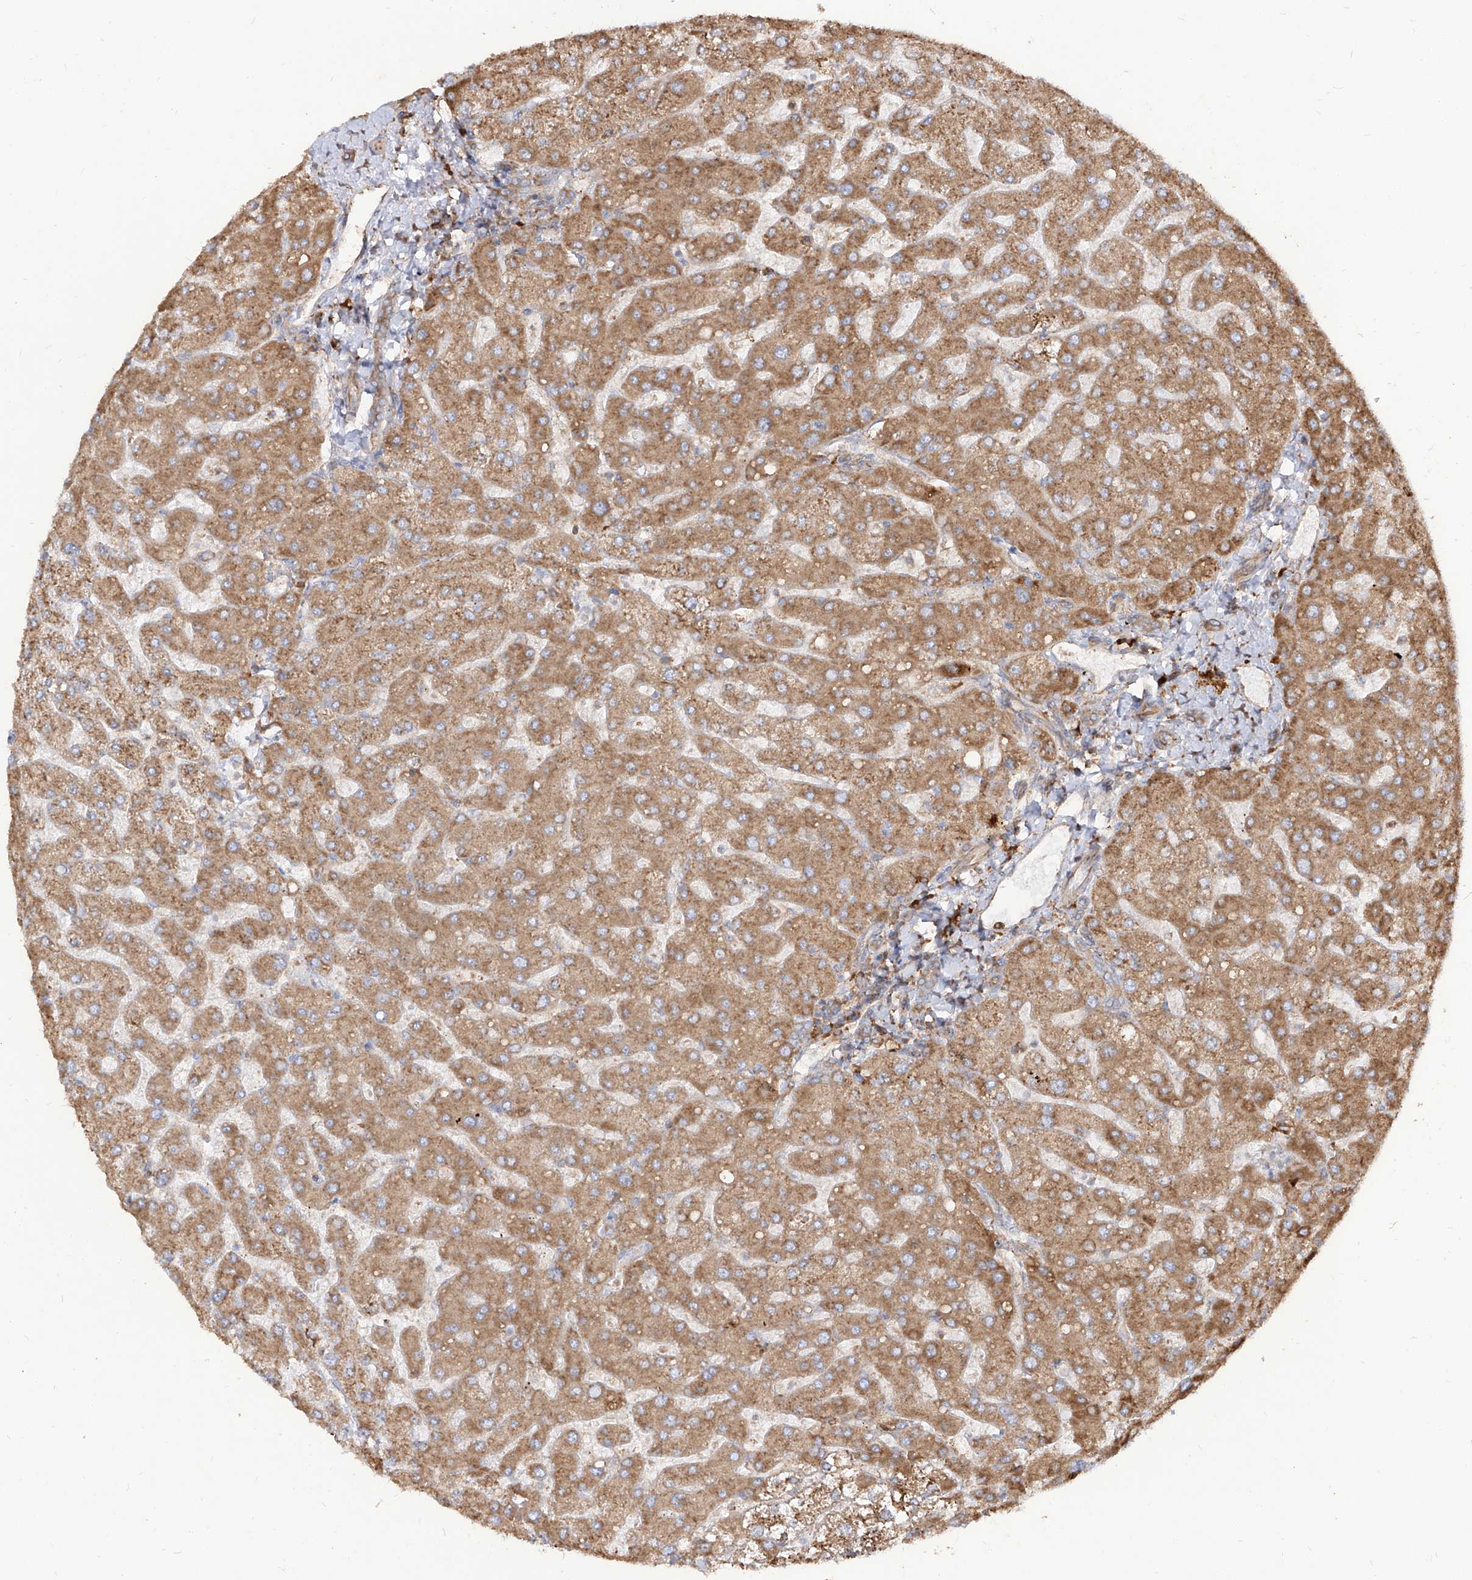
{"staining": {"intensity": "moderate", "quantity": ">75%", "location": "cytoplasmic/membranous"}, "tissue": "liver", "cell_type": "Cholangiocytes", "image_type": "normal", "snomed": [{"axis": "morphology", "description": "Normal tissue, NOS"}, {"axis": "topography", "description": "Liver"}], "caption": "Immunohistochemical staining of benign human liver reveals moderate cytoplasmic/membranous protein expression in approximately >75% of cholangiocytes.", "gene": "RPS25", "patient": {"sex": "male", "age": 55}}